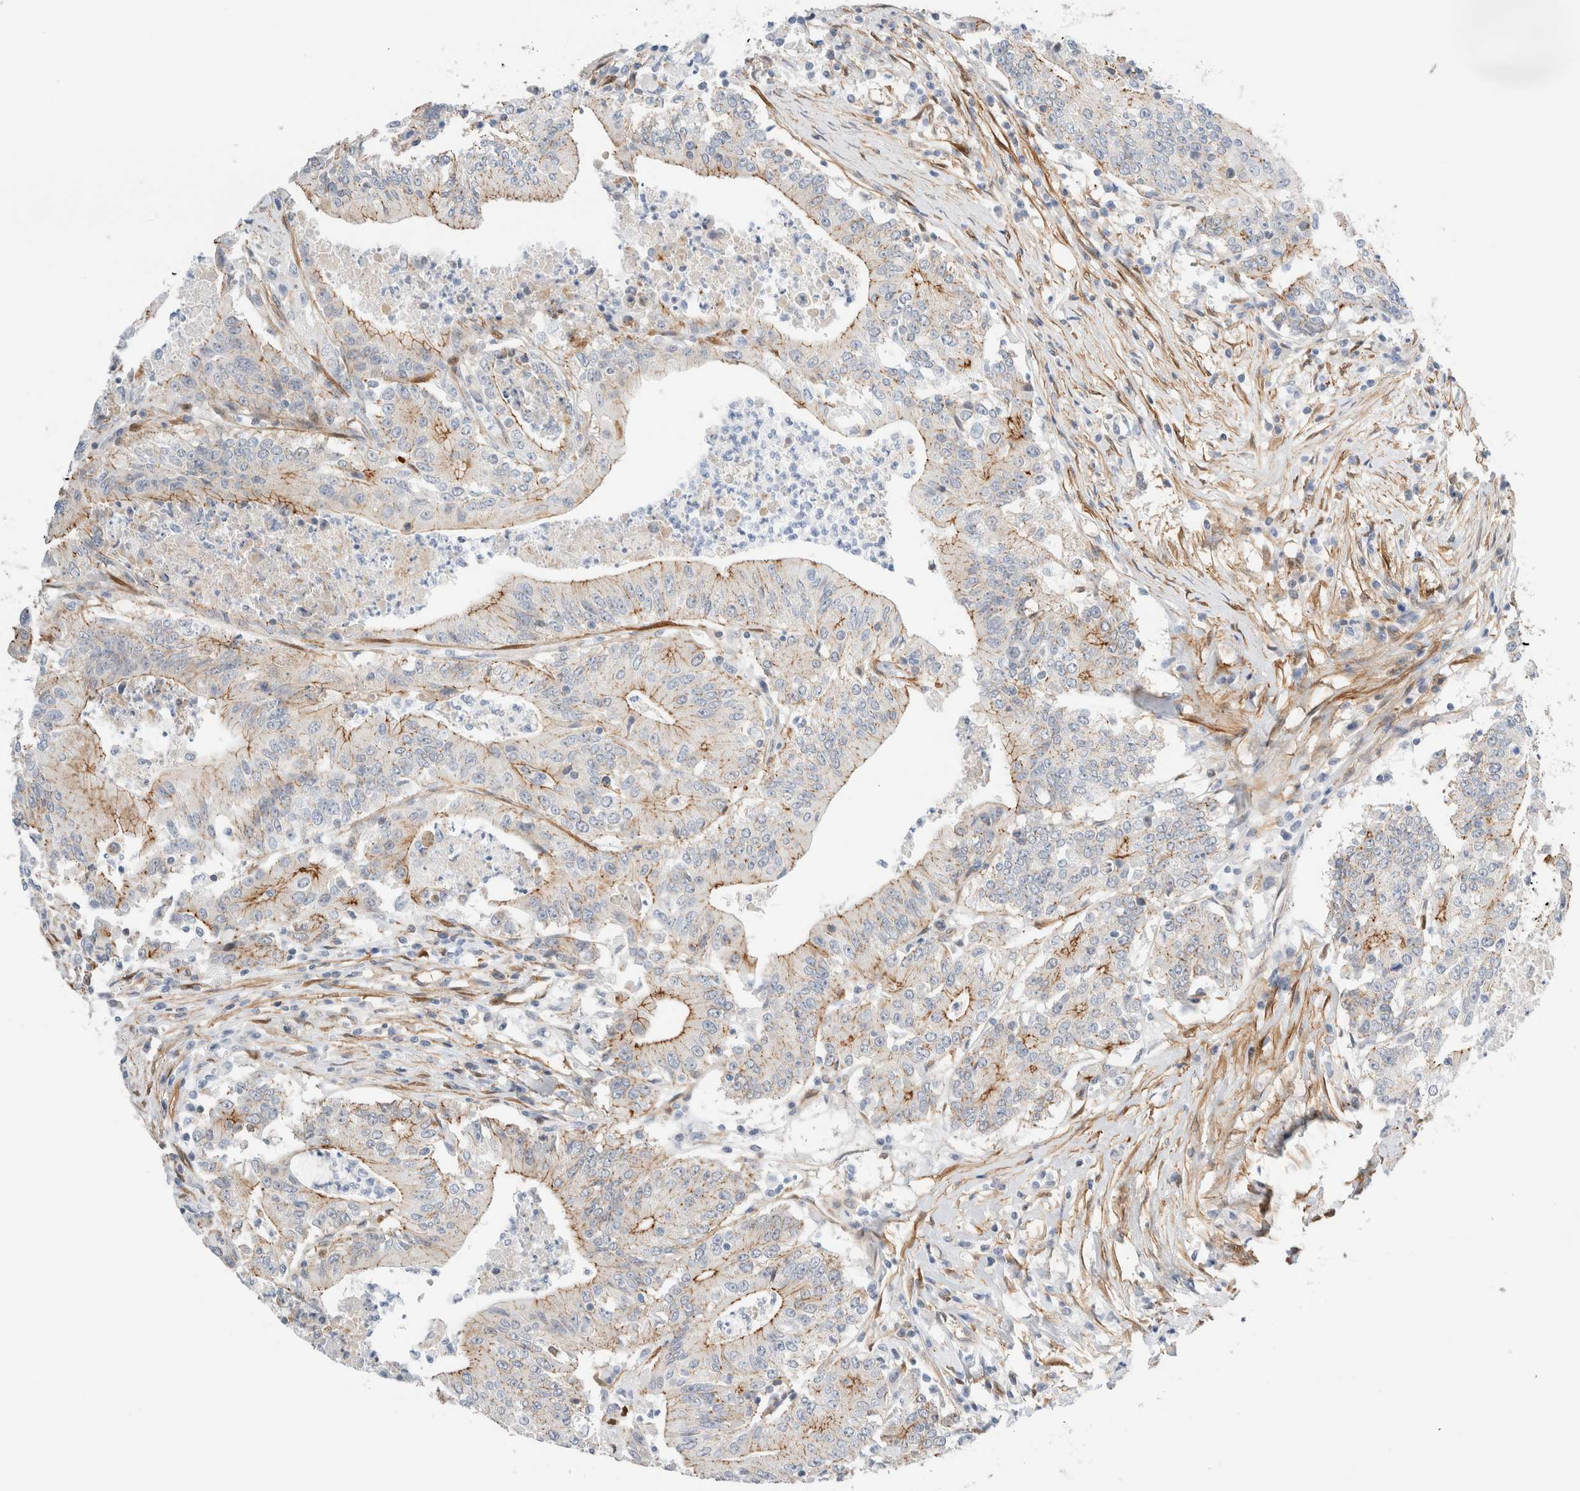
{"staining": {"intensity": "moderate", "quantity": "25%-75%", "location": "cytoplasmic/membranous"}, "tissue": "colorectal cancer", "cell_type": "Tumor cells", "image_type": "cancer", "snomed": [{"axis": "morphology", "description": "Adenocarcinoma, NOS"}, {"axis": "topography", "description": "Colon"}], "caption": "Immunohistochemical staining of colorectal cancer (adenocarcinoma) displays medium levels of moderate cytoplasmic/membranous expression in about 25%-75% of tumor cells.", "gene": "LMCD1", "patient": {"sex": "female", "age": 77}}